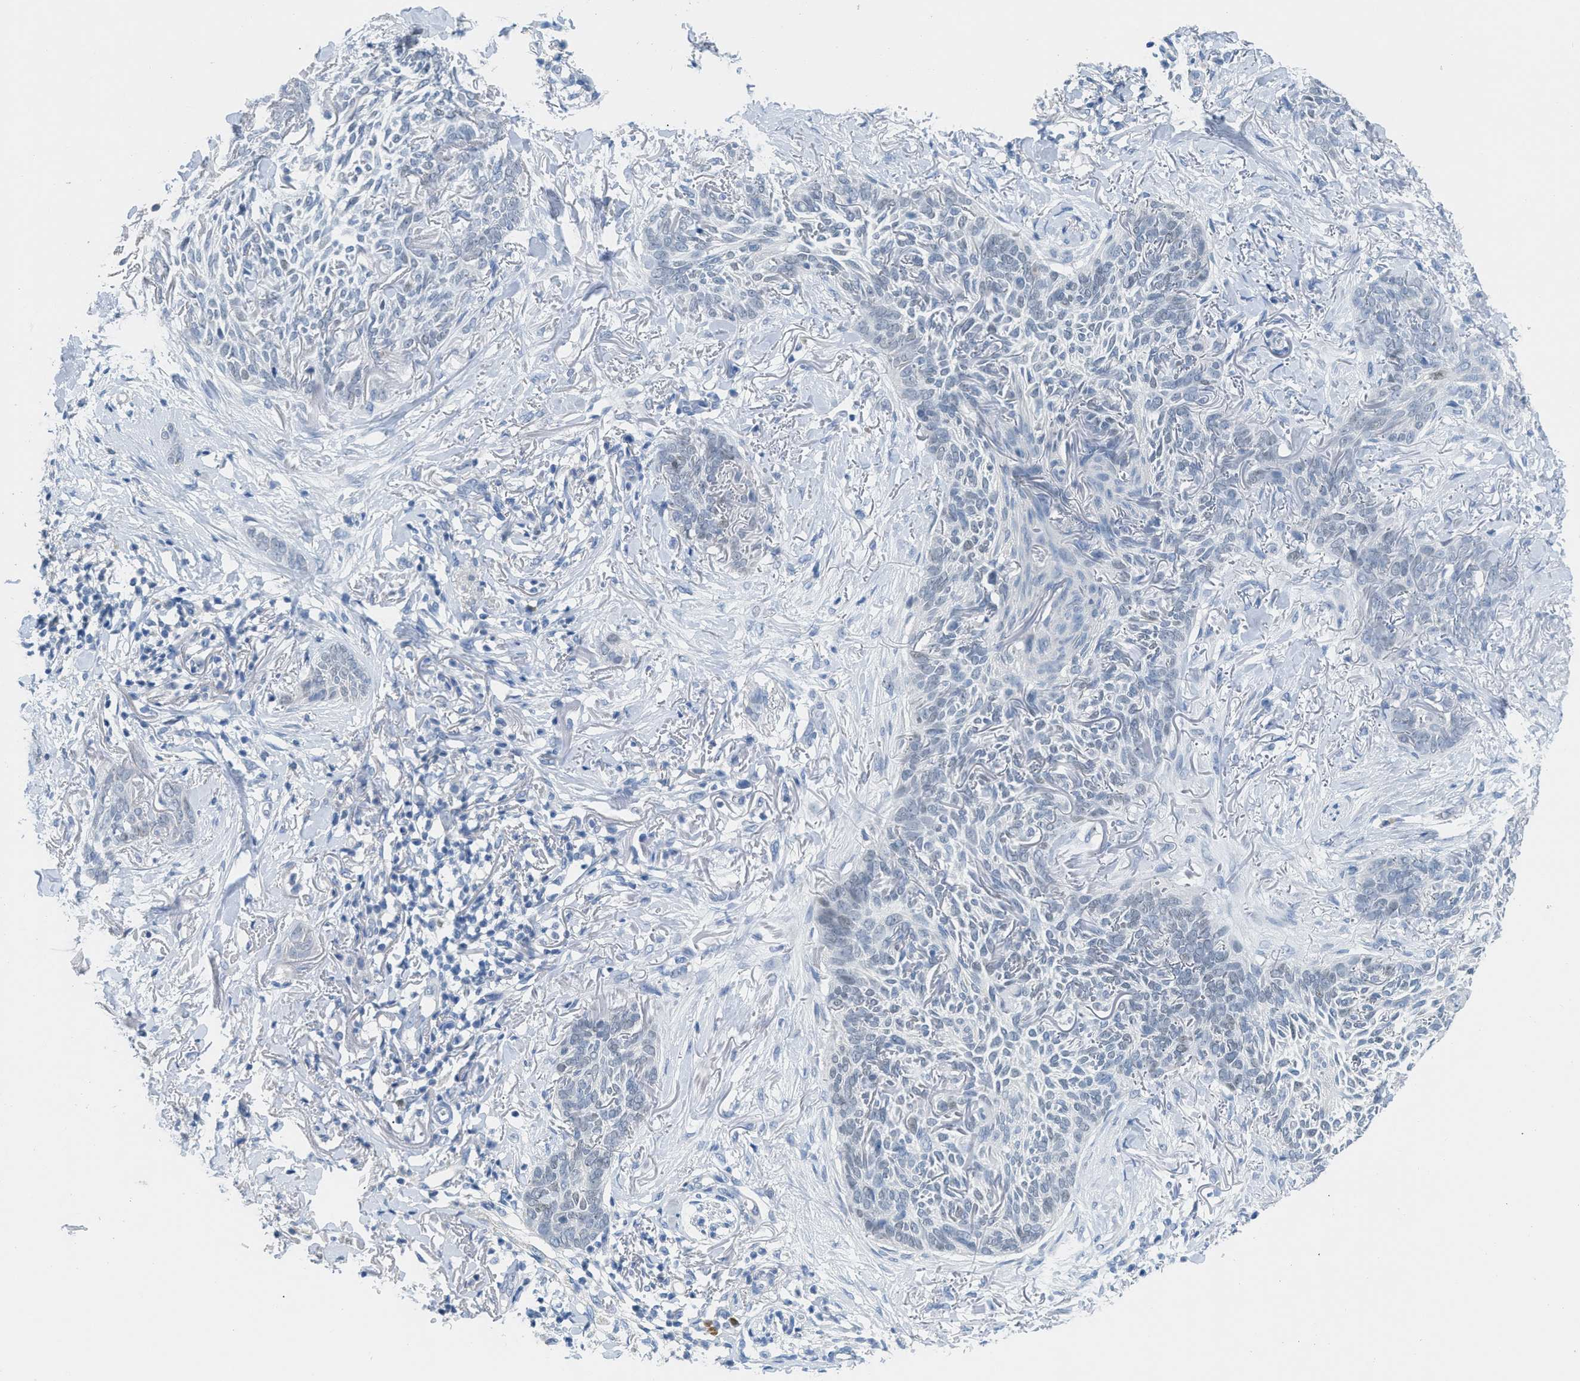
{"staining": {"intensity": "negative", "quantity": "none", "location": "none"}, "tissue": "skin cancer", "cell_type": "Tumor cells", "image_type": "cancer", "snomed": [{"axis": "morphology", "description": "Basal cell carcinoma"}, {"axis": "topography", "description": "Skin"}], "caption": "Image shows no significant protein staining in tumor cells of skin cancer.", "gene": "HSF2", "patient": {"sex": "female", "age": 84}}